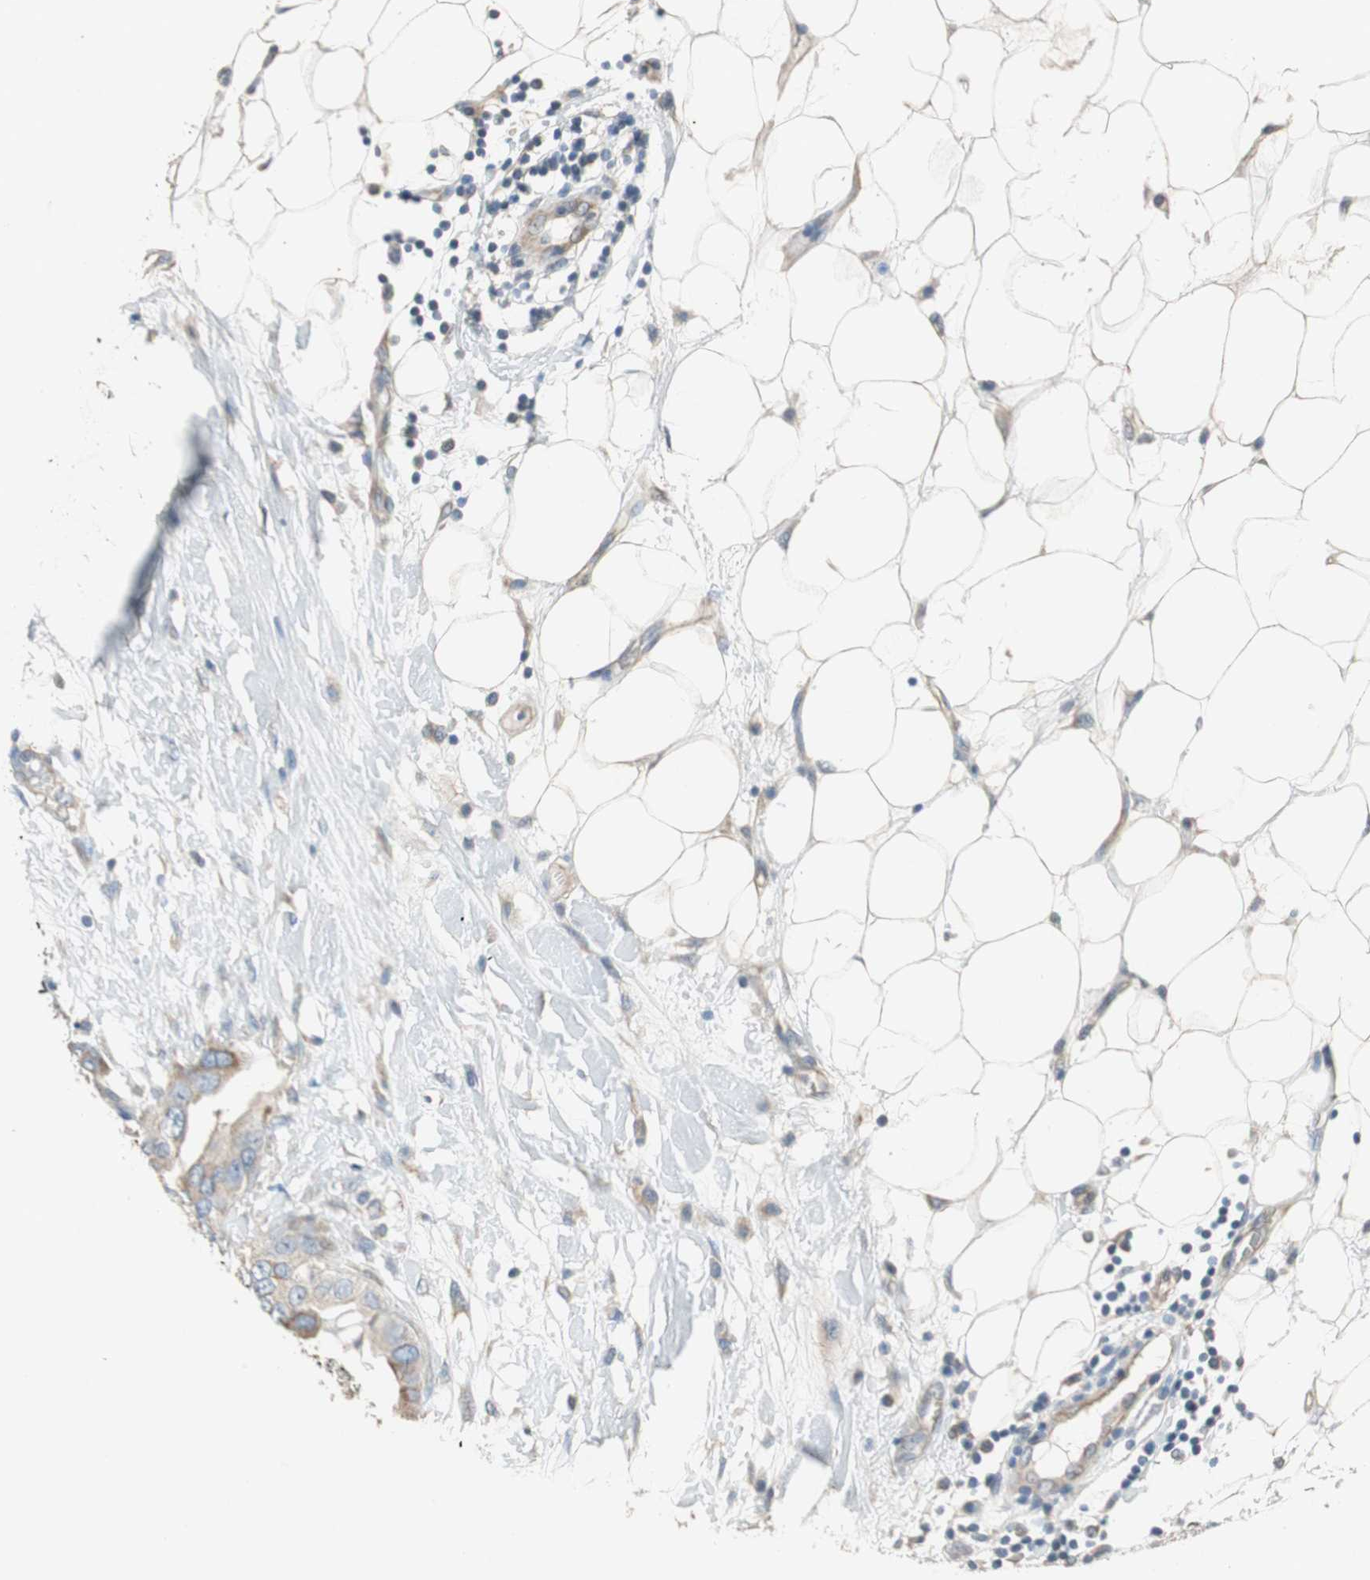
{"staining": {"intensity": "weak", "quantity": "25%-75%", "location": "cytoplasmic/membranous"}, "tissue": "breast cancer", "cell_type": "Tumor cells", "image_type": "cancer", "snomed": [{"axis": "morphology", "description": "Duct carcinoma"}, {"axis": "topography", "description": "Breast"}], "caption": "Weak cytoplasmic/membranous protein positivity is appreciated in about 25%-75% of tumor cells in infiltrating ductal carcinoma (breast).", "gene": "ALDH4A1", "patient": {"sex": "female", "age": 40}}